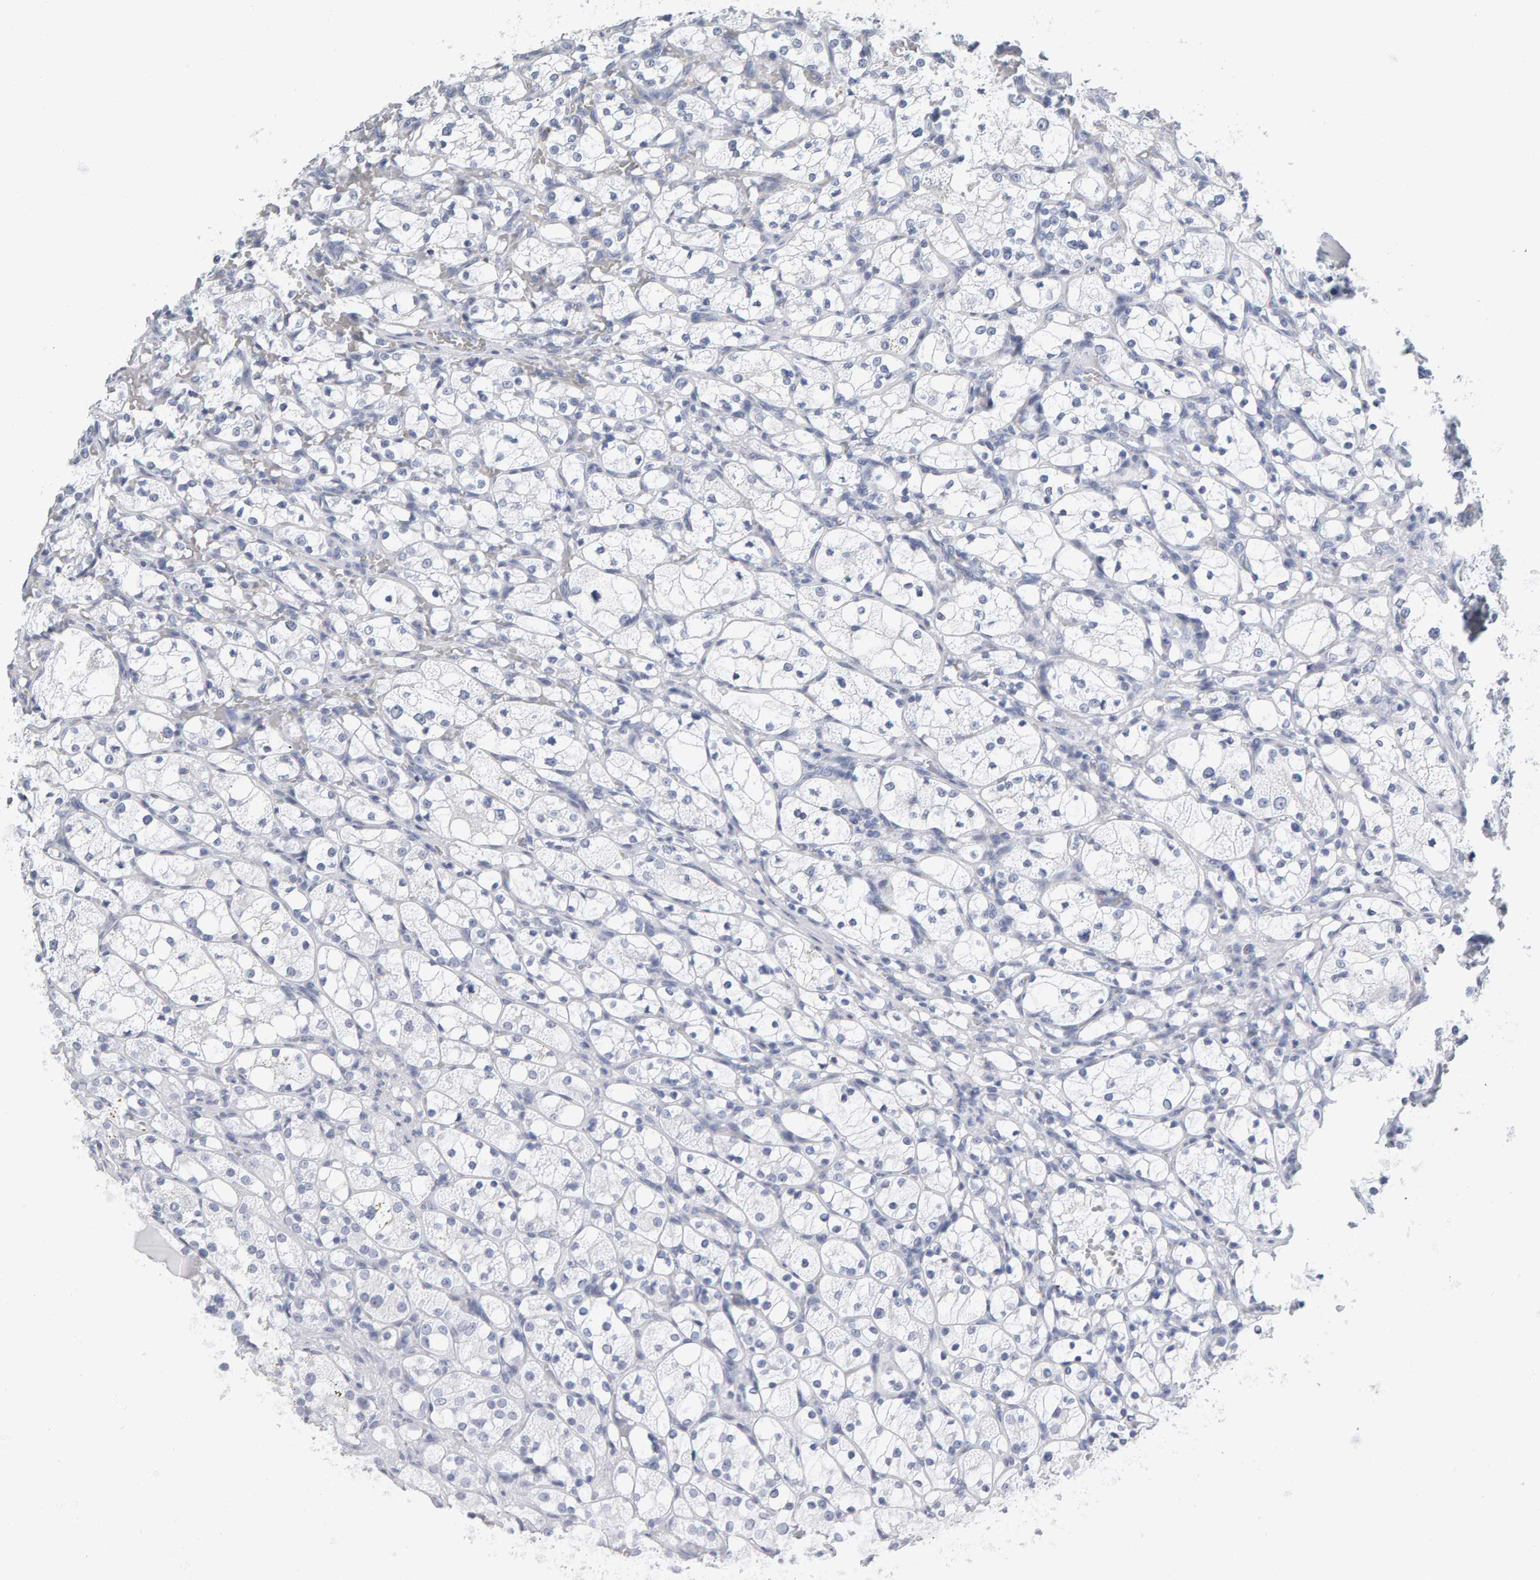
{"staining": {"intensity": "negative", "quantity": "none", "location": "none"}, "tissue": "renal cancer", "cell_type": "Tumor cells", "image_type": "cancer", "snomed": [{"axis": "morphology", "description": "Adenocarcinoma, NOS"}, {"axis": "topography", "description": "Kidney"}], "caption": "There is no significant expression in tumor cells of renal adenocarcinoma.", "gene": "SPACA3", "patient": {"sex": "female", "age": 69}}